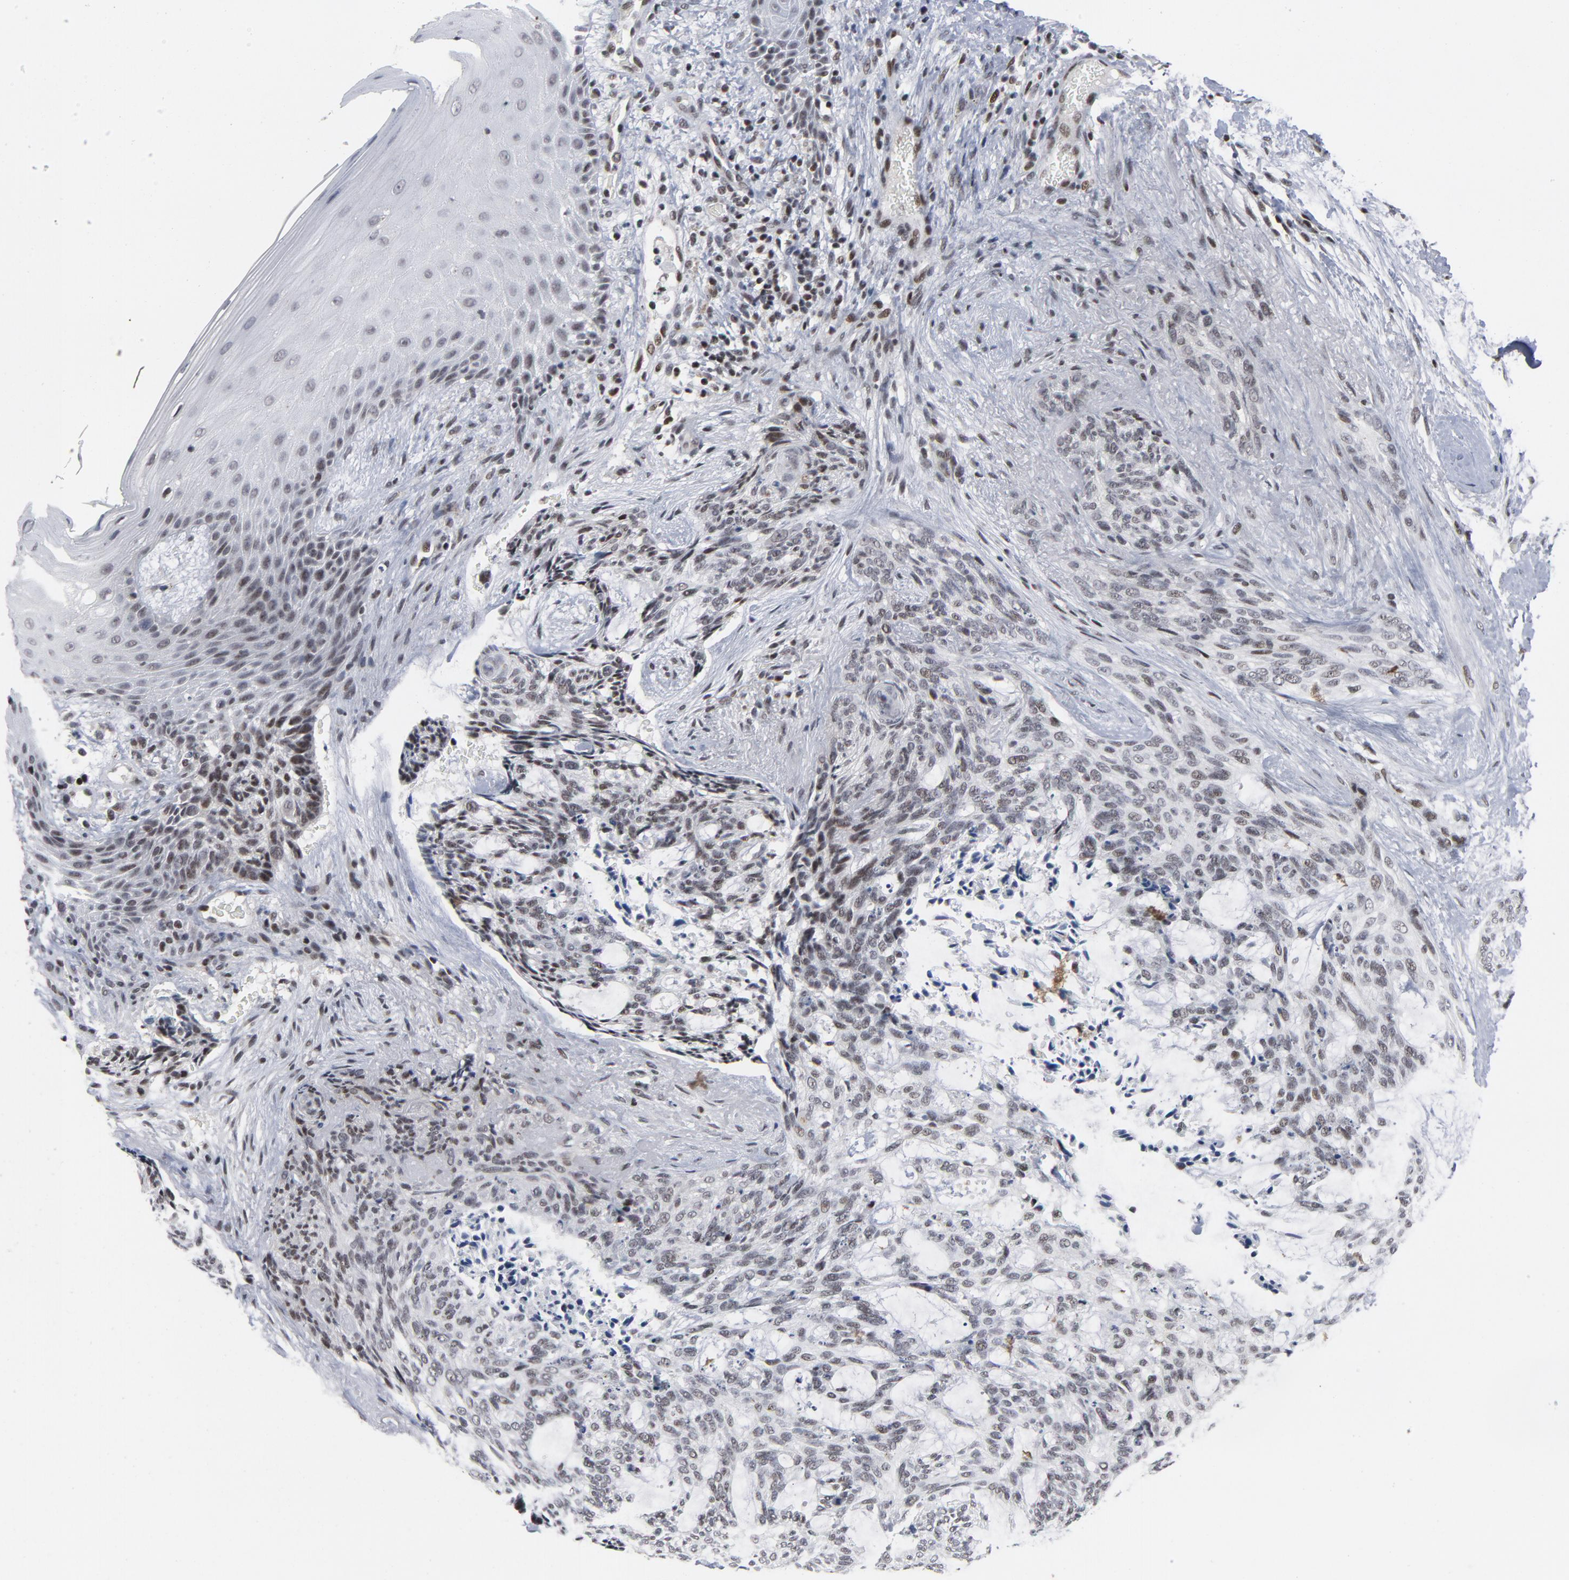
{"staining": {"intensity": "weak", "quantity": ">75%", "location": "nuclear"}, "tissue": "skin cancer", "cell_type": "Tumor cells", "image_type": "cancer", "snomed": [{"axis": "morphology", "description": "Normal tissue, NOS"}, {"axis": "morphology", "description": "Basal cell carcinoma"}, {"axis": "topography", "description": "Skin"}], "caption": "Protein staining displays weak nuclear expression in about >75% of tumor cells in basal cell carcinoma (skin).", "gene": "GABPA", "patient": {"sex": "female", "age": 71}}